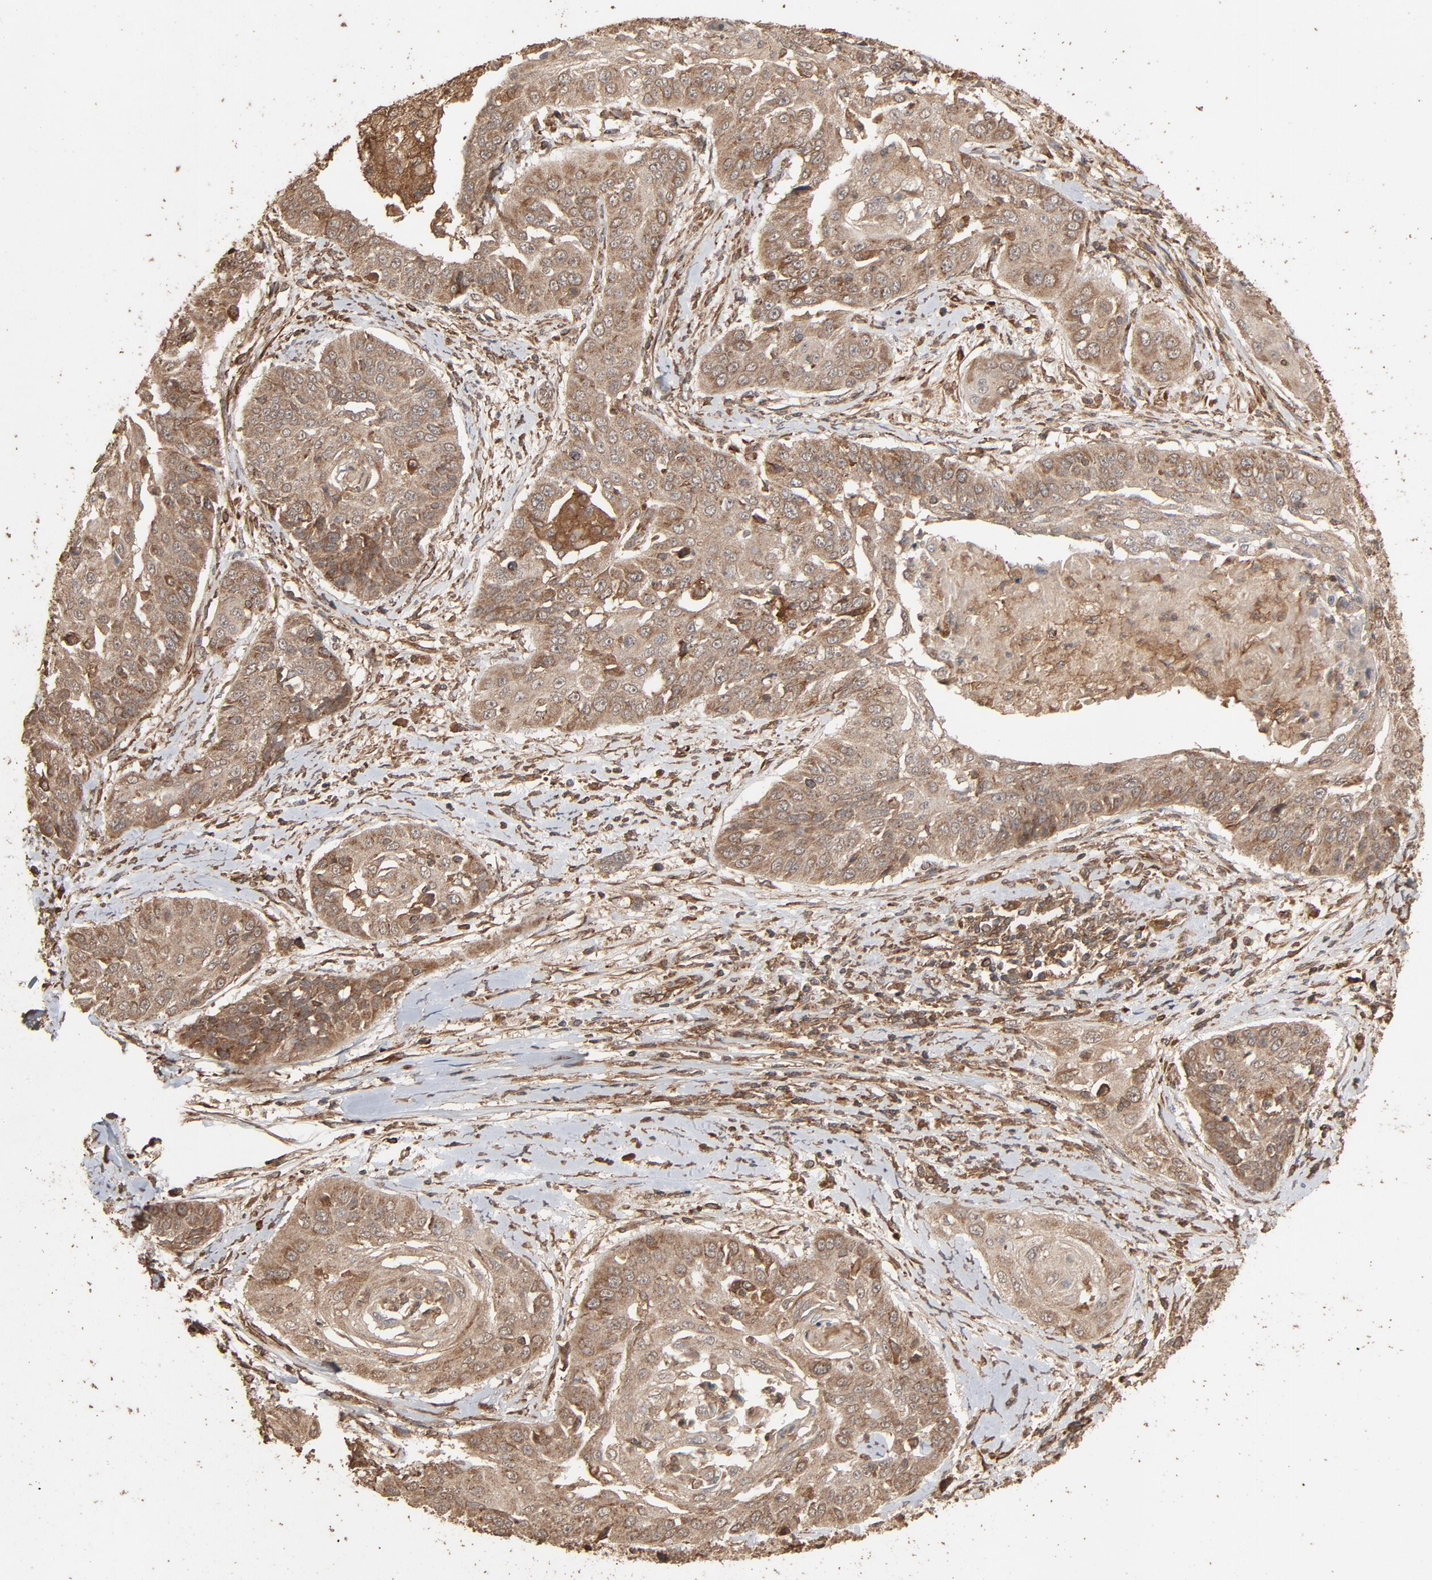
{"staining": {"intensity": "moderate", "quantity": "25%-75%", "location": "cytoplasmic/membranous"}, "tissue": "cervical cancer", "cell_type": "Tumor cells", "image_type": "cancer", "snomed": [{"axis": "morphology", "description": "Squamous cell carcinoma, NOS"}, {"axis": "topography", "description": "Cervix"}], "caption": "Immunohistochemistry micrograph of neoplastic tissue: human cervical squamous cell carcinoma stained using immunohistochemistry reveals medium levels of moderate protein expression localized specifically in the cytoplasmic/membranous of tumor cells, appearing as a cytoplasmic/membranous brown color.", "gene": "RPS6KA6", "patient": {"sex": "female", "age": 64}}